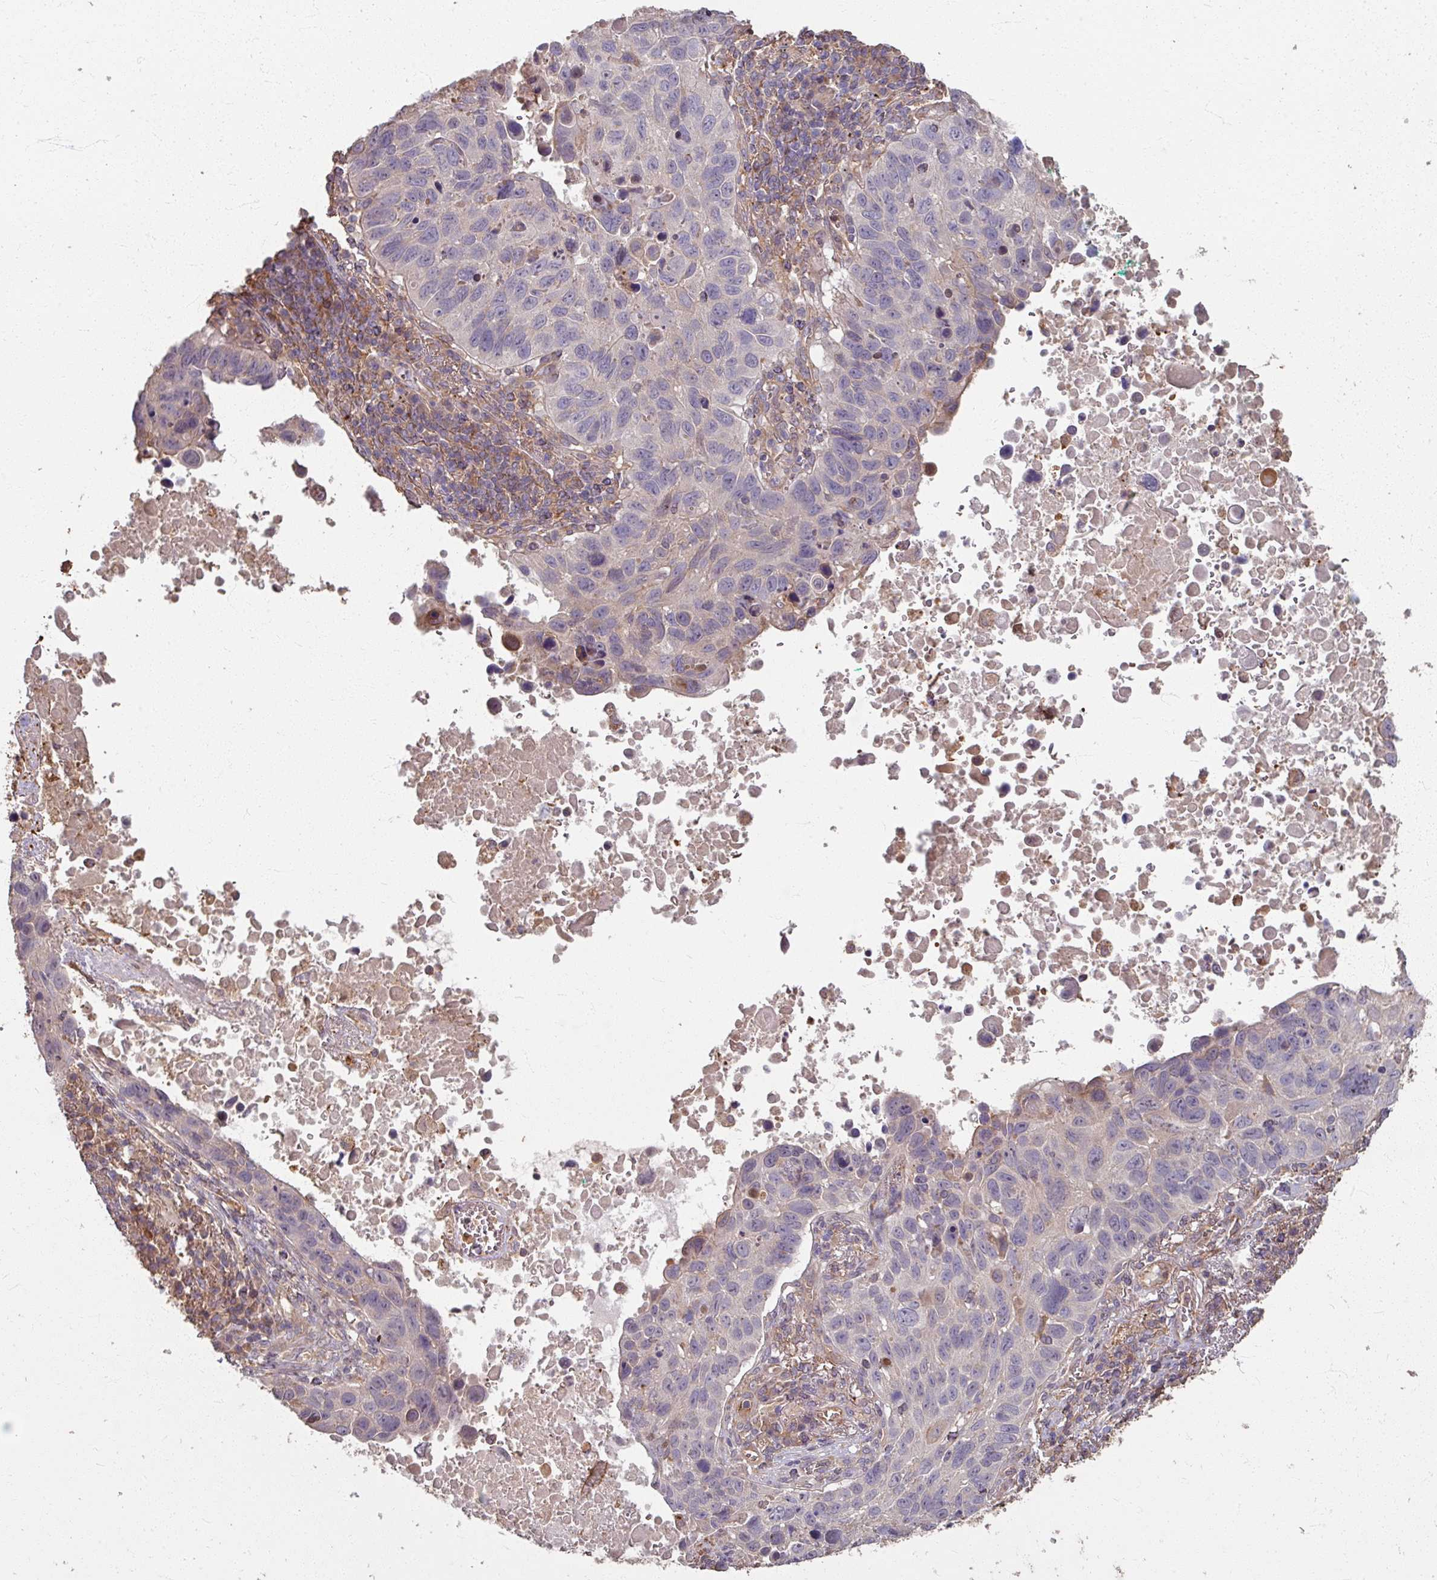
{"staining": {"intensity": "moderate", "quantity": "<25%", "location": "cytoplasmic/membranous"}, "tissue": "lung cancer", "cell_type": "Tumor cells", "image_type": "cancer", "snomed": [{"axis": "morphology", "description": "Squamous cell carcinoma, NOS"}, {"axis": "topography", "description": "Lung"}], "caption": "The histopathology image displays a brown stain indicating the presence of a protein in the cytoplasmic/membranous of tumor cells in lung squamous cell carcinoma.", "gene": "CCDC68", "patient": {"sex": "male", "age": 66}}